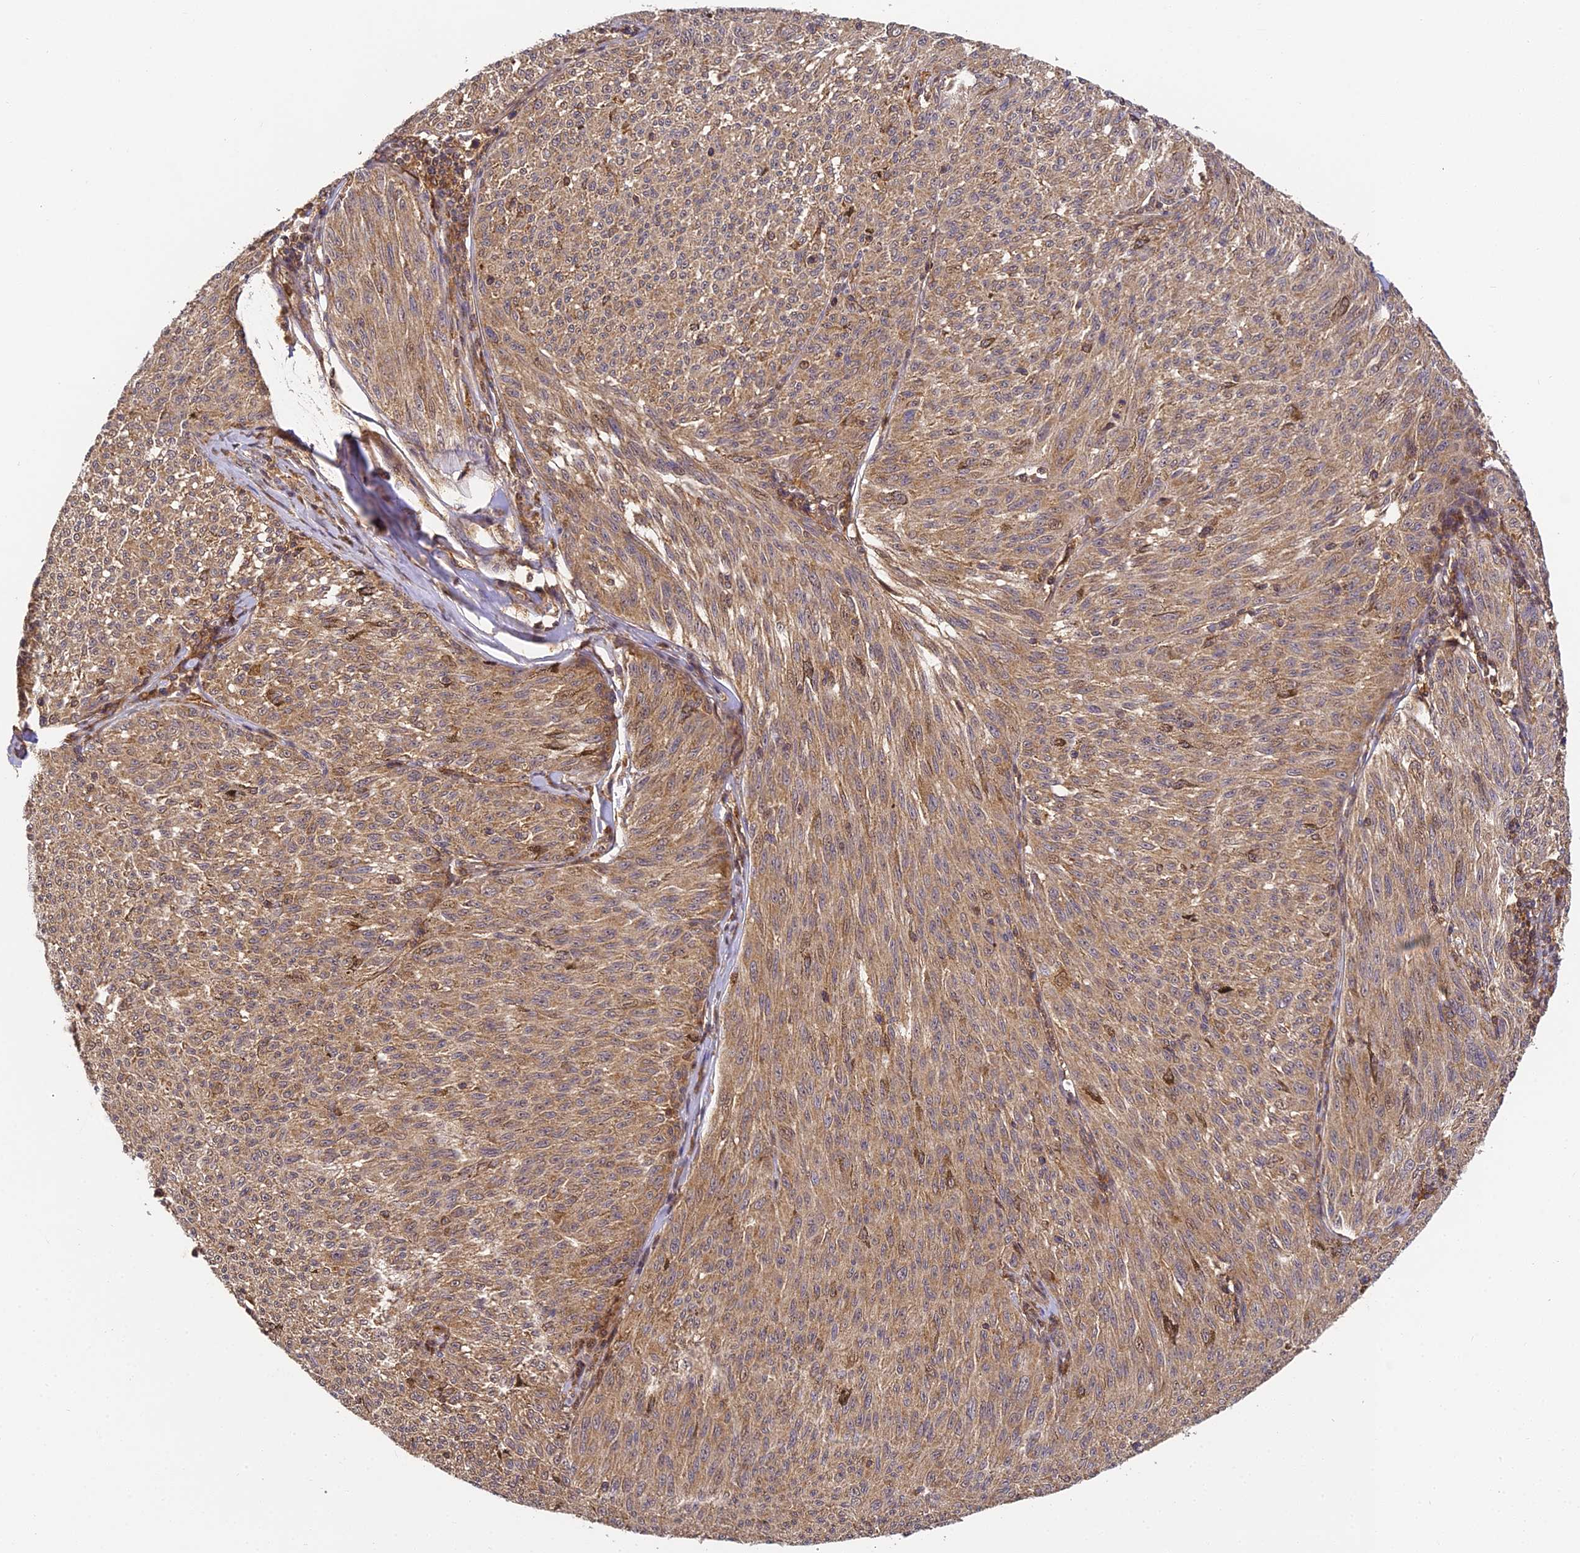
{"staining": {"intensity": "moderate", "quantity": ">75%", "location": "cytoplasmic/membranous"}, "tissue": "melanoma", "cell_type": "Tumor cells", "image_type": "cancer", "snomed": [{"axis": "morphology", "description": "Malignant melanoma, NOS"}, {"axis": "topography", "description": "Skin"}], "caption": "This micrograph reveals immunohistochemistry staining of human melanoma, with medium moderate cytoplasmic/membranous expression in approximately >75% of tumor cells.", "gene": "ZNF443", "patient": {"sex": "female", "age": 72}}